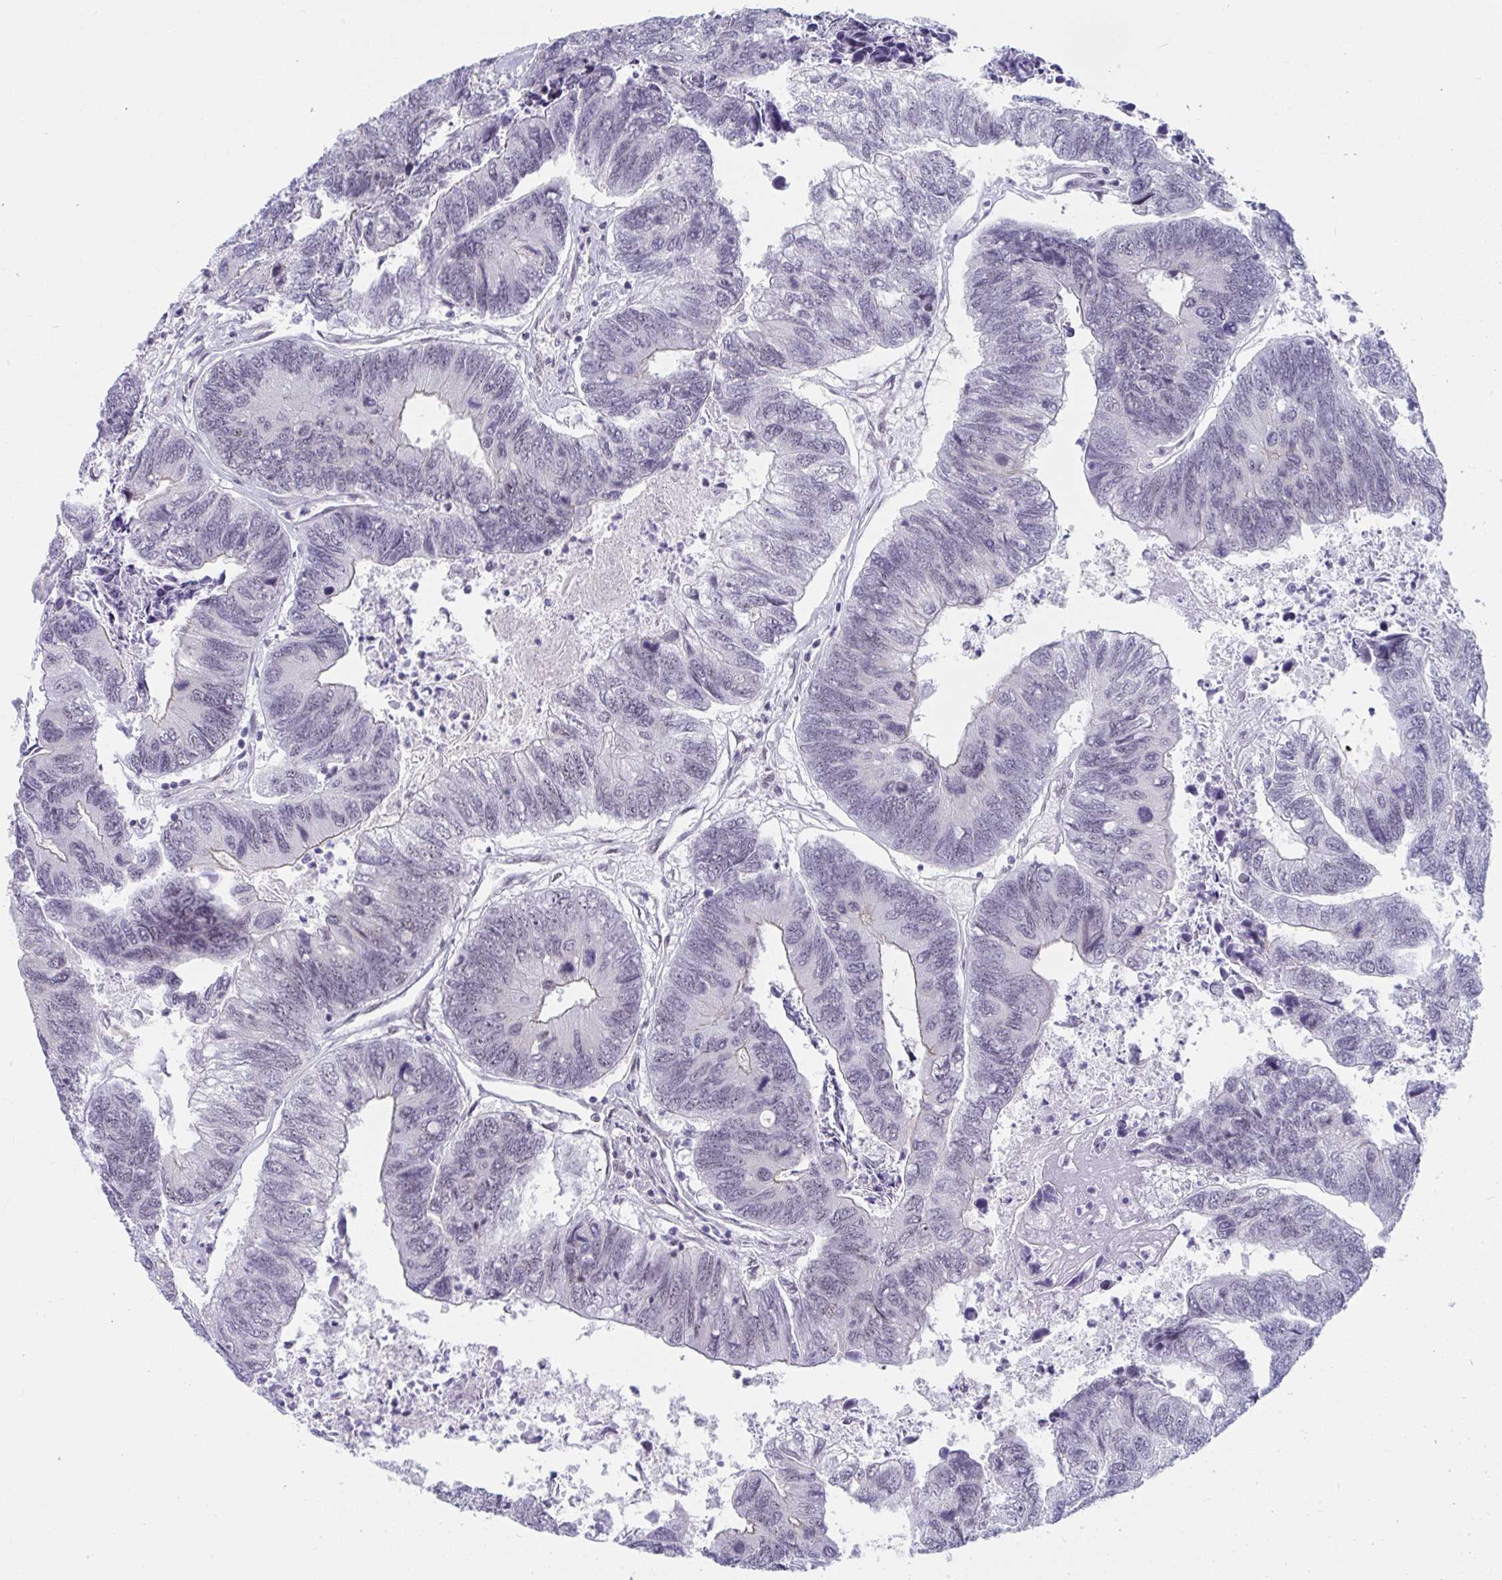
{"staining": {"intensity": "negative", "quantity": "none", "location": "none"}, "tissue": "colorectal cancer", "cell_type": "Tumor cells", "image_type": "cancer", "snomed": [{"axis": "morphology", "description": "Adenocarcinoma, NOS"}, {"axis": "topography", "description": "Colon"}], "caption": "The micrograph displays no staining of tumor cells in colorectal cancer.", "gene": "PRR14", "patient": {"sex": "female", "age": 67}}